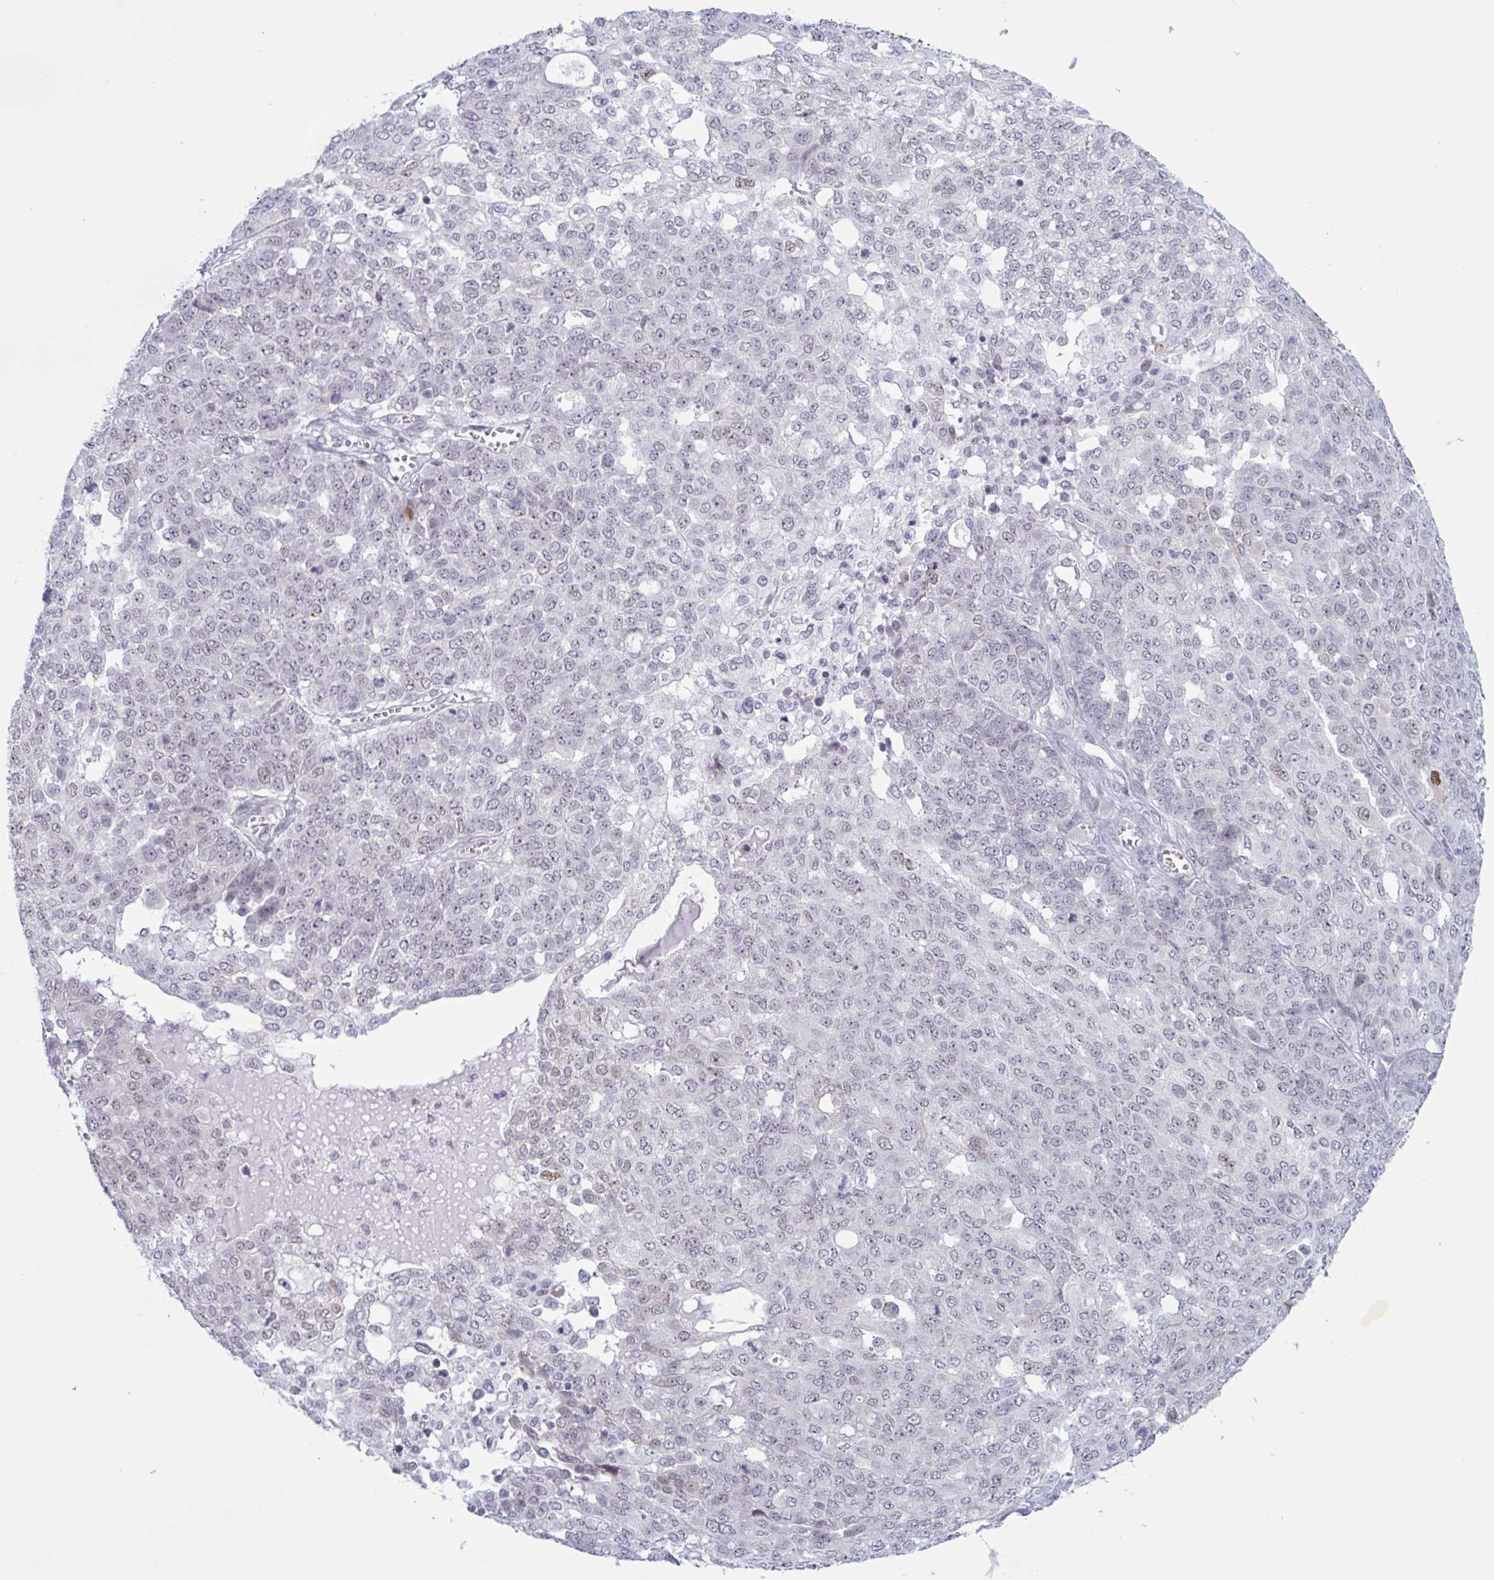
{"staining": {"intensity": "weak", "quantity": "<25%", "location": "nuclear"}, "tissue": "ovarian cancer", "cell_type": "Tumor cells", "image_type": "cancer", "snomed": [{"axis": "morphology", "description": "Cystadenocarcinoma, serous, NOS"}, {"axis": "topography", "description": "Soft tissue"}, {"axis": "topography", "description": "Ovary"}], "caption": "Photomicrograph shows no protein positivity in tumor cells of ovarian cancer tissue.", "gene": "PRMT6", "patient": {"sex": "female", "age": 57}}